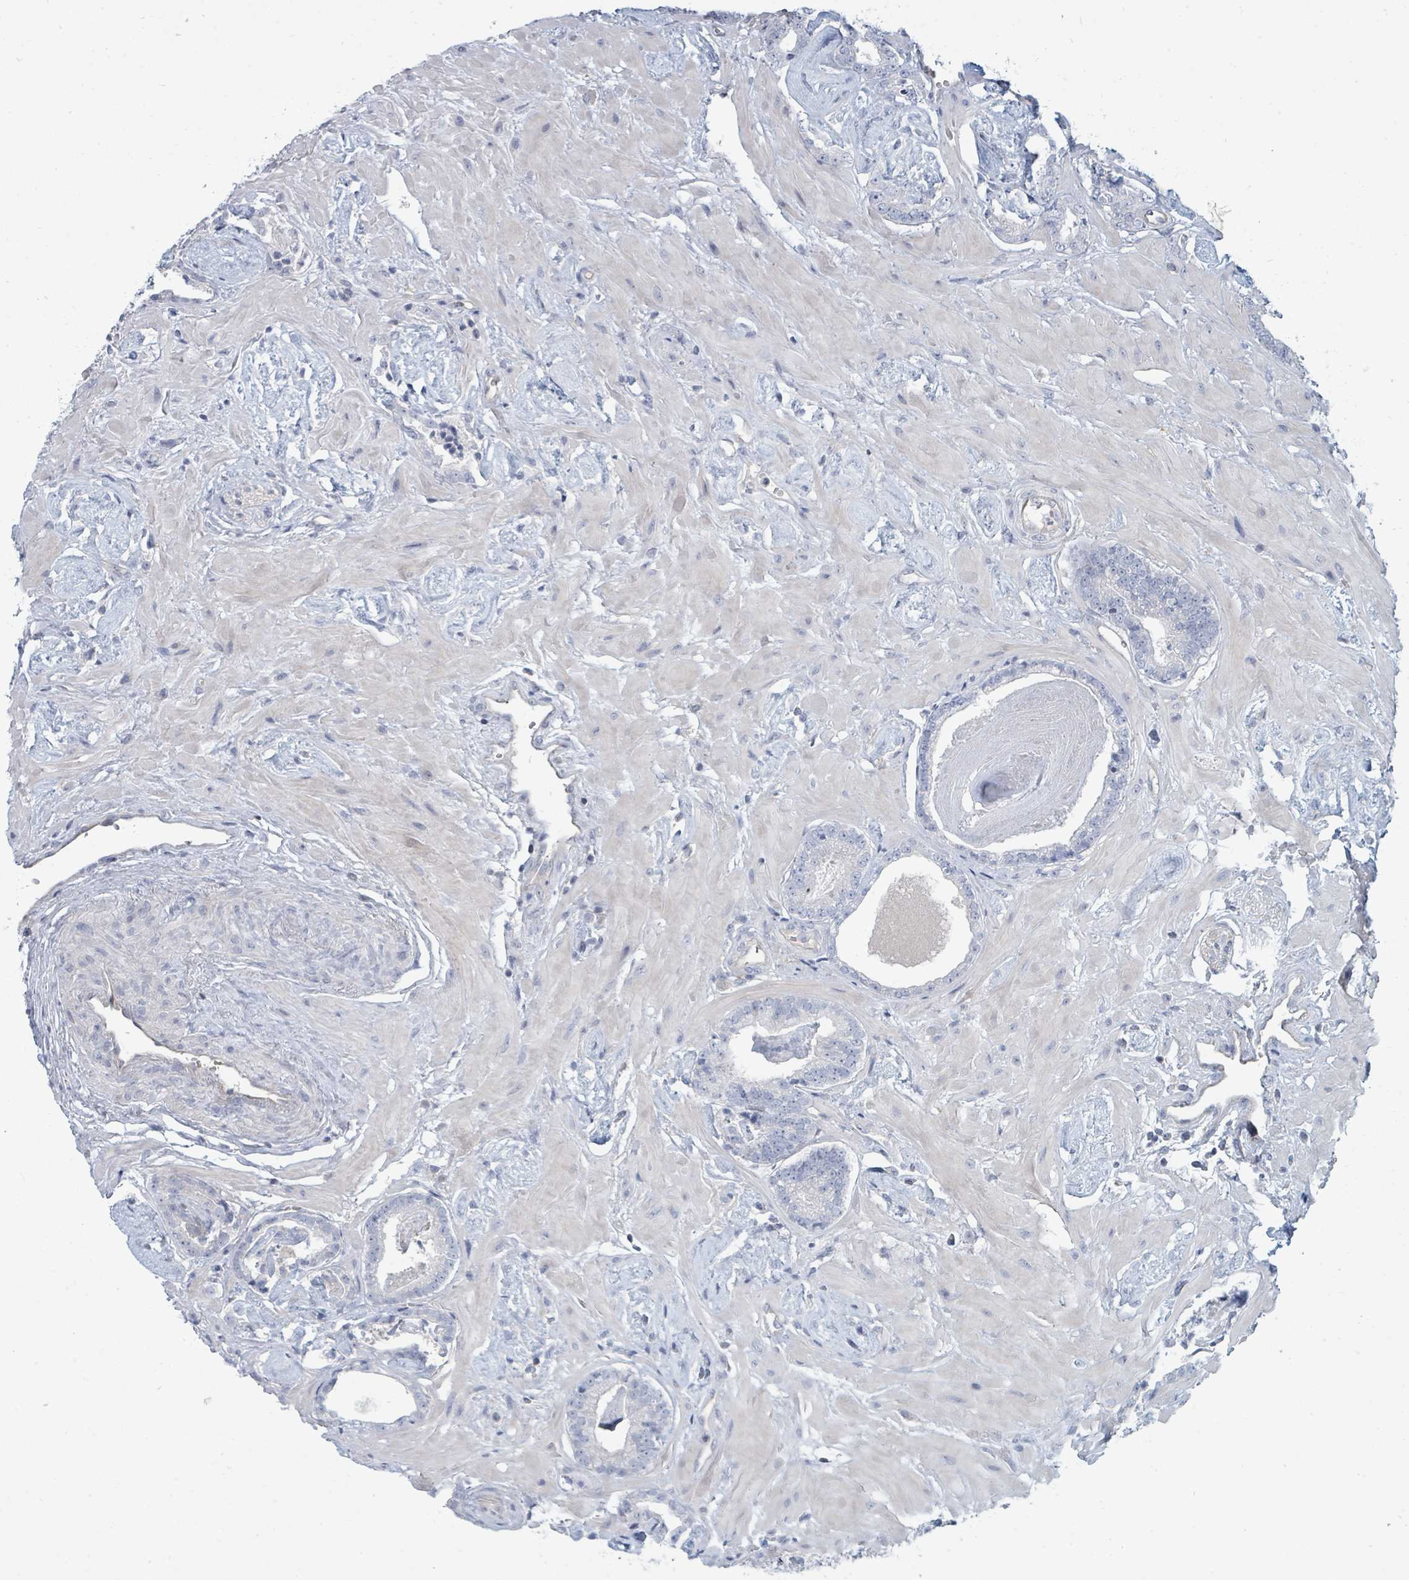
{"staining": {"intensity": "negative", "quantity": "none", "location": "none"}, "tissue": "prostate cancer", "cell_type": "Tumor cells", "image_type": "cancer", "snomed": [{"axis": "morphology", "description": "Adenocarcinoma, Low grade"}, {"axis": "topography", "description": "Prostate"}], "caption": "Immunohistochemistry of prostate cancer reveals no positivity in tumor cells. (DAB immunohistochemistry (IHC), high magnification).", "gene": "SLC25A45", "patient": {"sex": "male", "age": 60}}